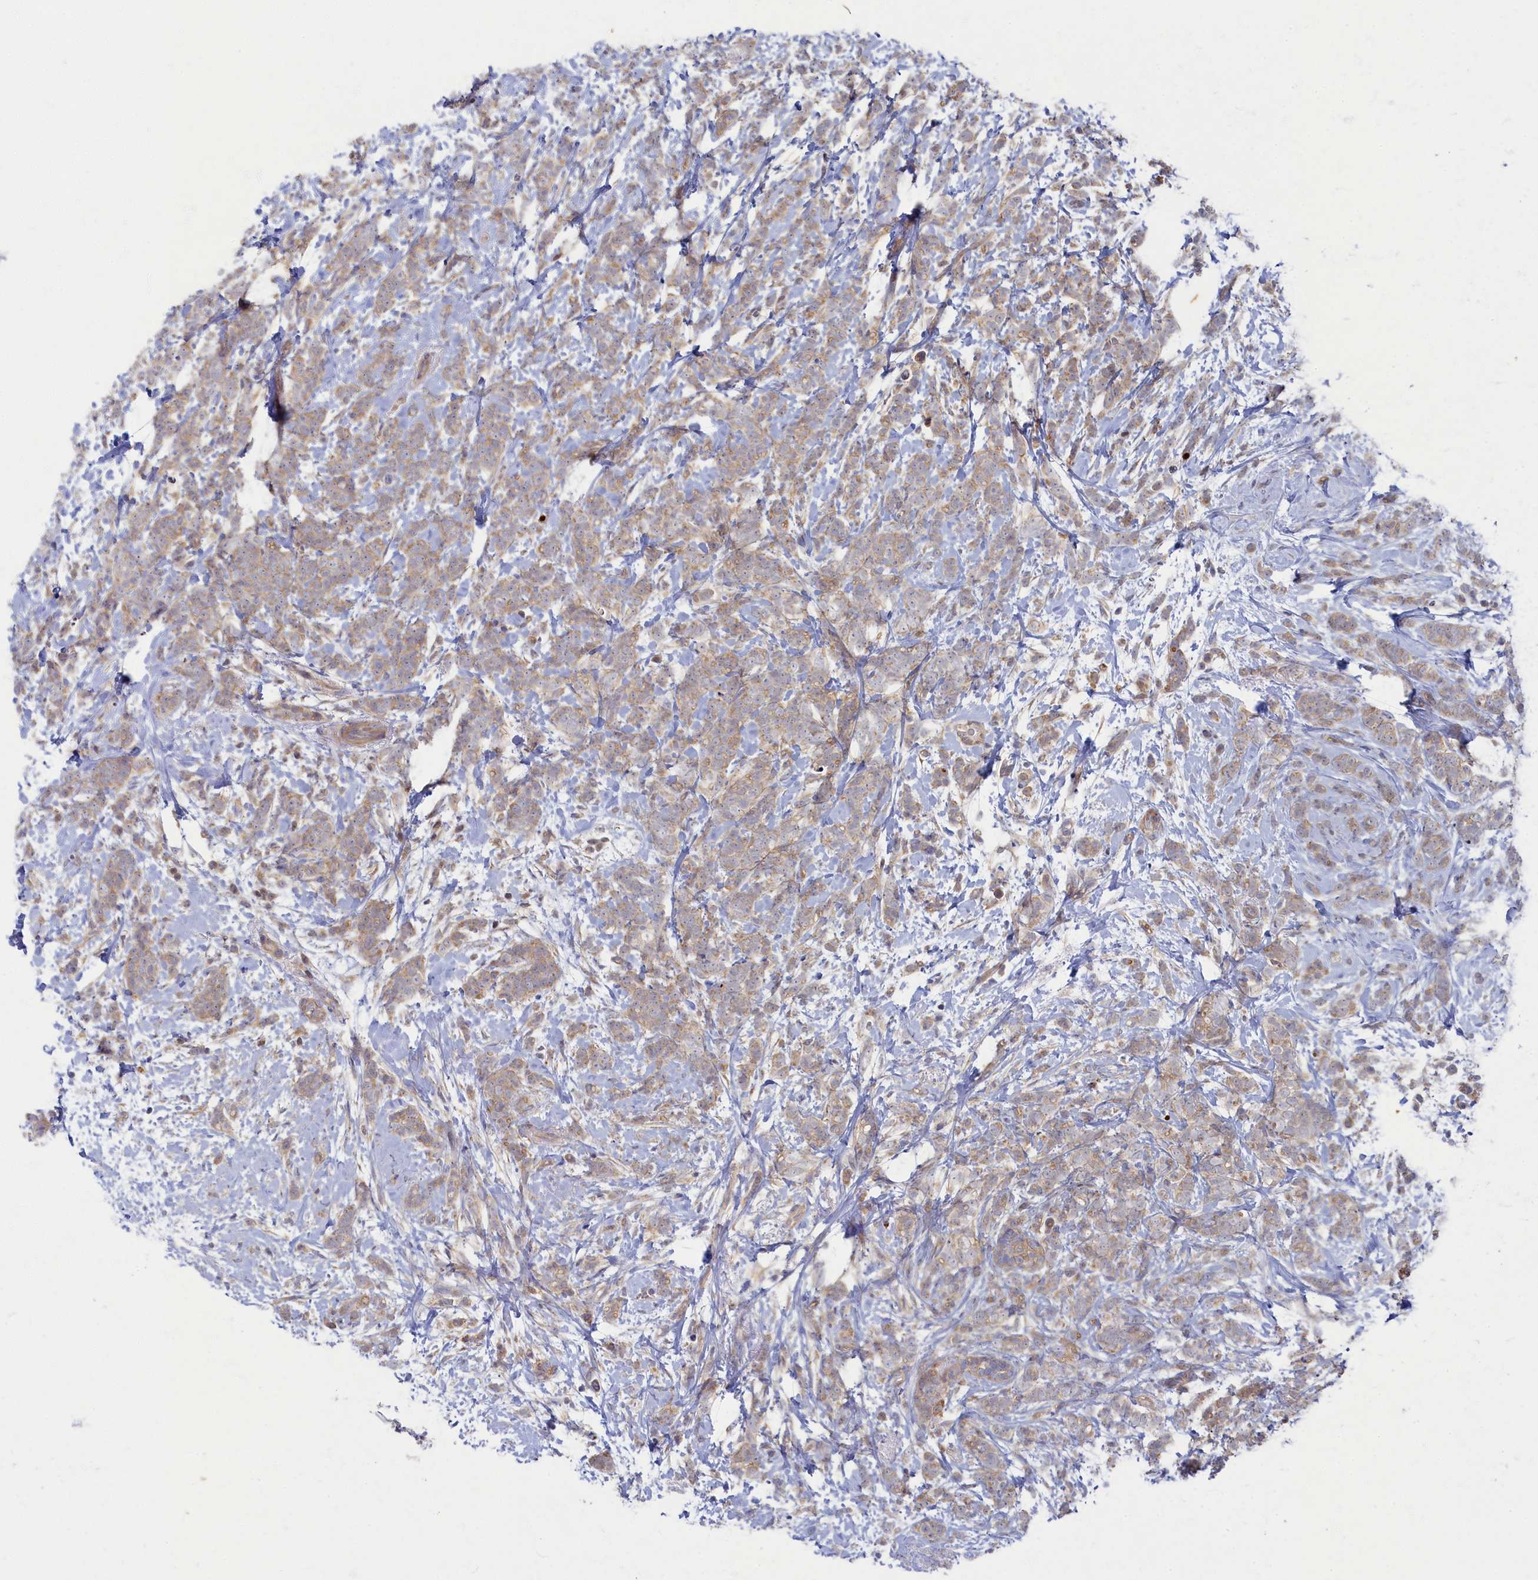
{"staining": {"intensity": "weak", "quantity": "25%-75%", "location": "cytoplasmic/membranous"}, "tissue": "breast cancer", "cell_type": "Tumor cells", "image_type": "cancer", "snomed": [{"axis": "morphology", "description": "Lobular carcinoma"}, {"axis": "topography", "description": "Breast"}], "caption": "Brown immunohistochemical staining in human breast cancer exhibits weak cytoplasmic/membranous positivity in about 25%-75% of tumor cells.", "gene": "WDR59", "patient": {"sex": "female", "age": 58}}